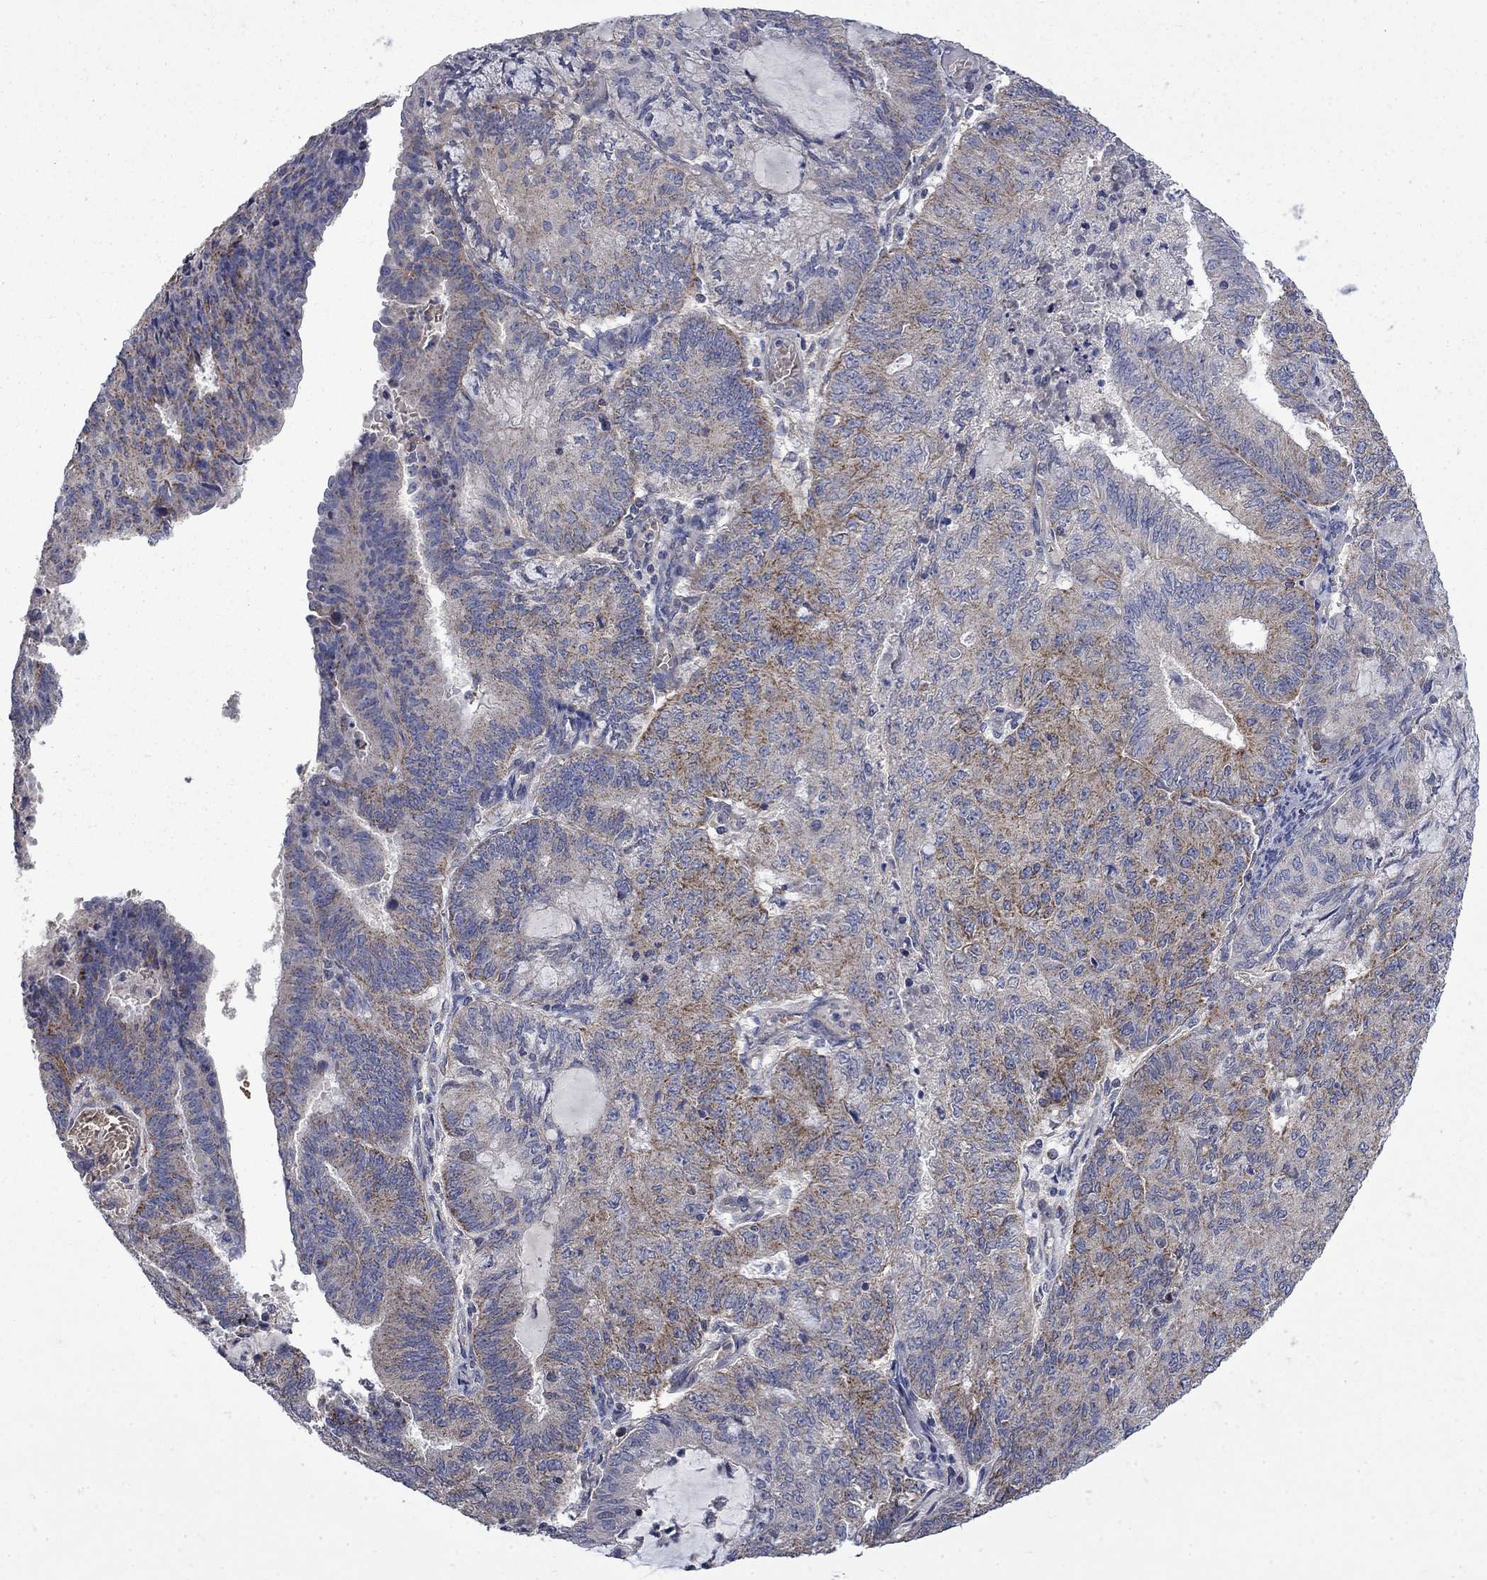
{"staining": {"intensity": "strong", "quantity": "25%-75%", "location": "cytoplasmic/membranous"}, "tissue": "endometrial cancer", "cell_type": "Tumor cells", "image_type": "cancer", "snomed": [{"axis": "morphology", "description": "Adenocarcinoma, NOS"}, {"axis": "topography", "description": "Endometrium"}], "caption": "Immunohistochemistry histopathology image of adenocarcinoma (endometrial) stained for a protein (brown), which exhibits high levels of strong cytoplasmic/membranous expression in approximately 25%-75% of tumor cells.", "gene": "HSPA12A", "patient": {"sex": "female", "age": 82}}